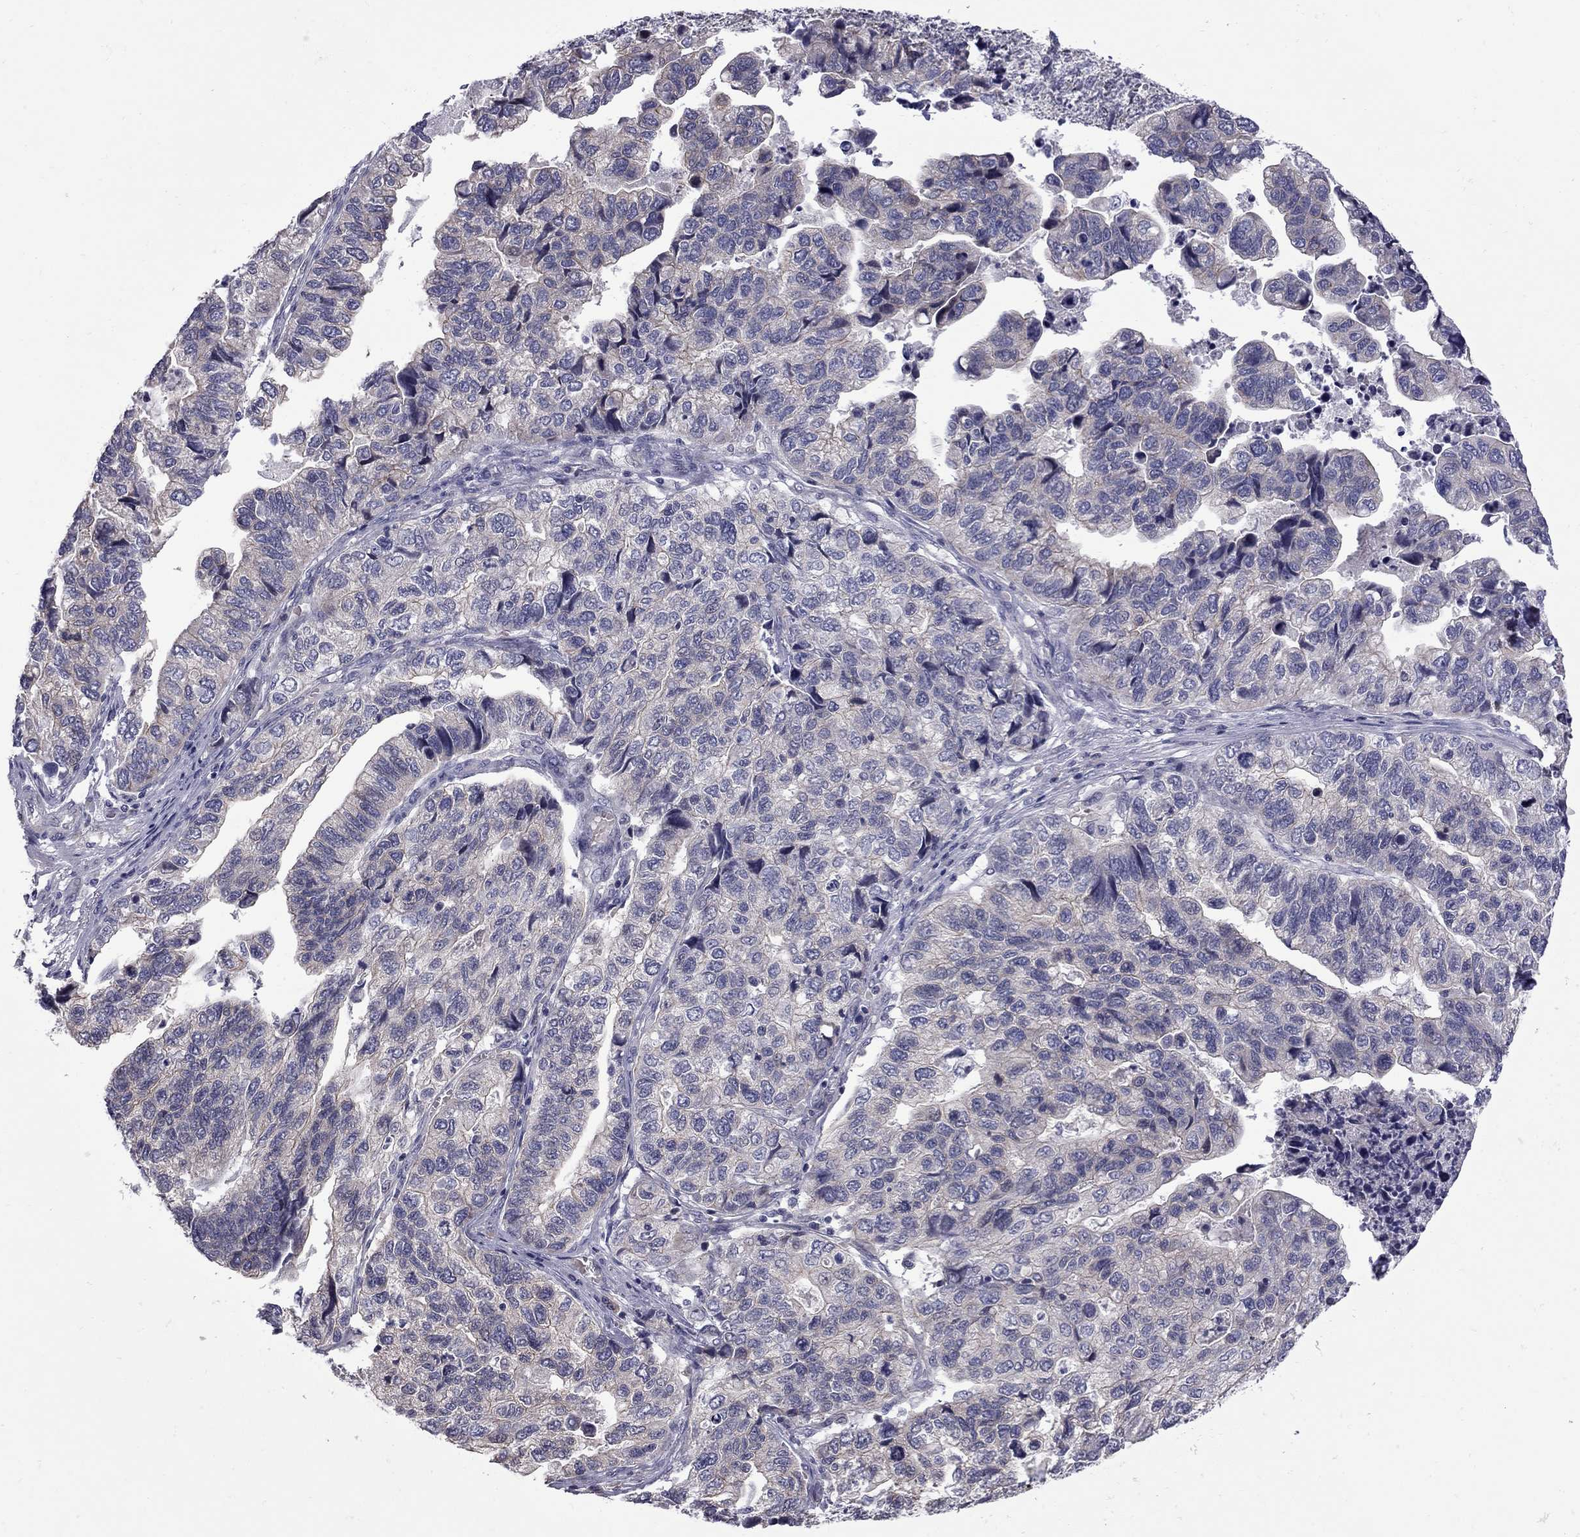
{"staining": {"intensity": "negative", "quantity": "none", "location": "none"}, "tissue": "stomach cancer", "cell_type": "Tumor cells", "image_type": "cancer", "snomed": [{"axis": "morphology", "description": "Adenocarcinoma, NOS"}, {"axis": "topography", "description": "Stomach, upper"}], "caption": "The image reveals no significant expression in tumor cells of stomach cancer (adenocarcinoma).", "gene": "NRARP", "patient": {"sex": "female", "age": 67}}